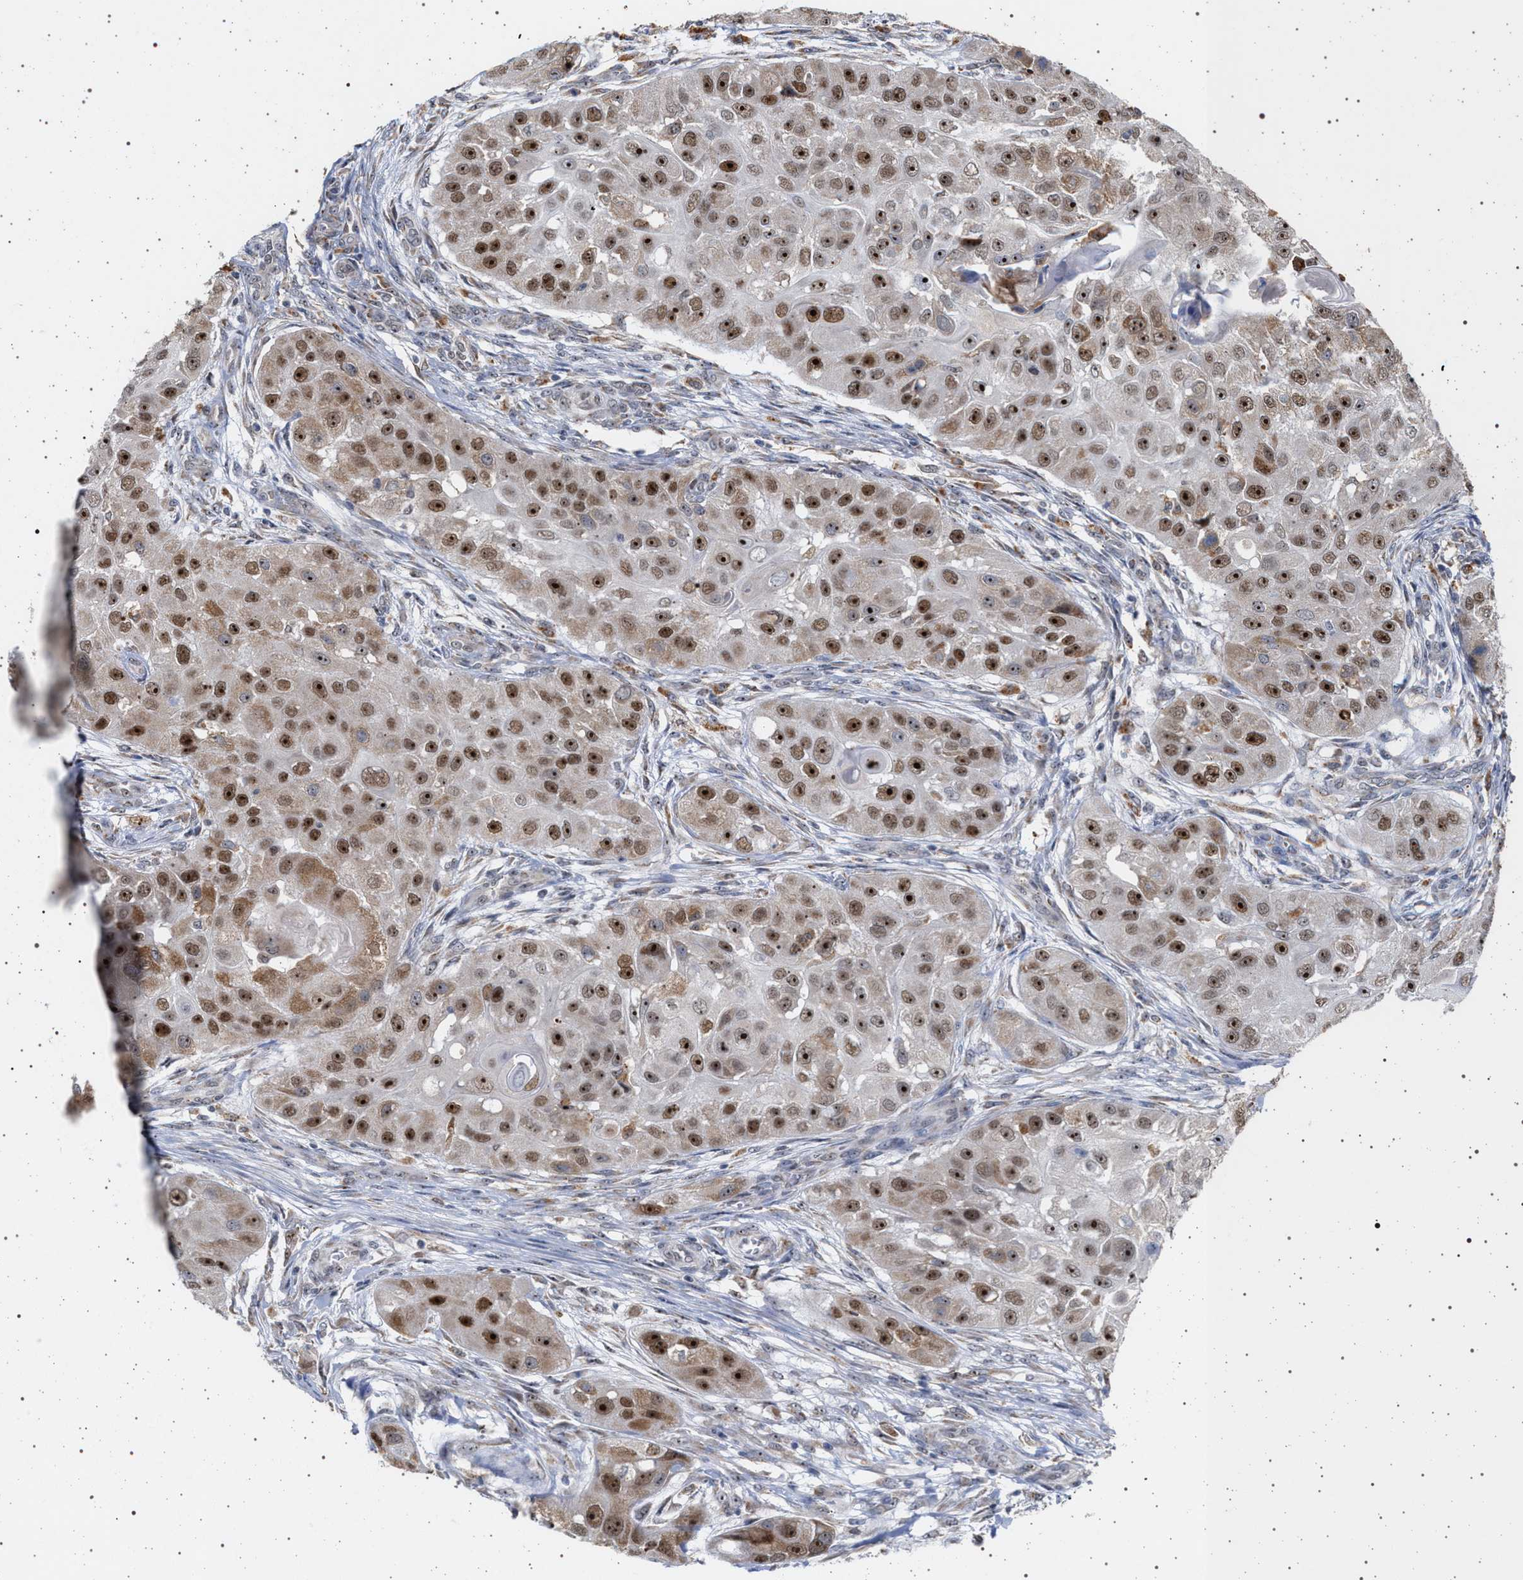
{"staining": {"intensity": "strong", "quantity": ">75%", "location": "nuclear"}, "tissue": "head and neck cancer", "cell_type": "Tumor cells", "image_type": "cancer", "snomed": [{"axis": "morphology", "description": "Normal tissue, NOS"}, {"axis": "morphology", "description": "Squamous cell carcinoma, NOS"}, {"axis": "topography", "description": "Skeletal muscle"}, {"axis": "topography", "description": "Head-Neck"}], "caption": "The micrograph demonstrates a brown stain indicating the presence of a protein in the nuclear of tumor cells in head and neck squamous cell carcinoma.", "gene": "ELAC2", "patient": {"sex": "male", "age": 51}}